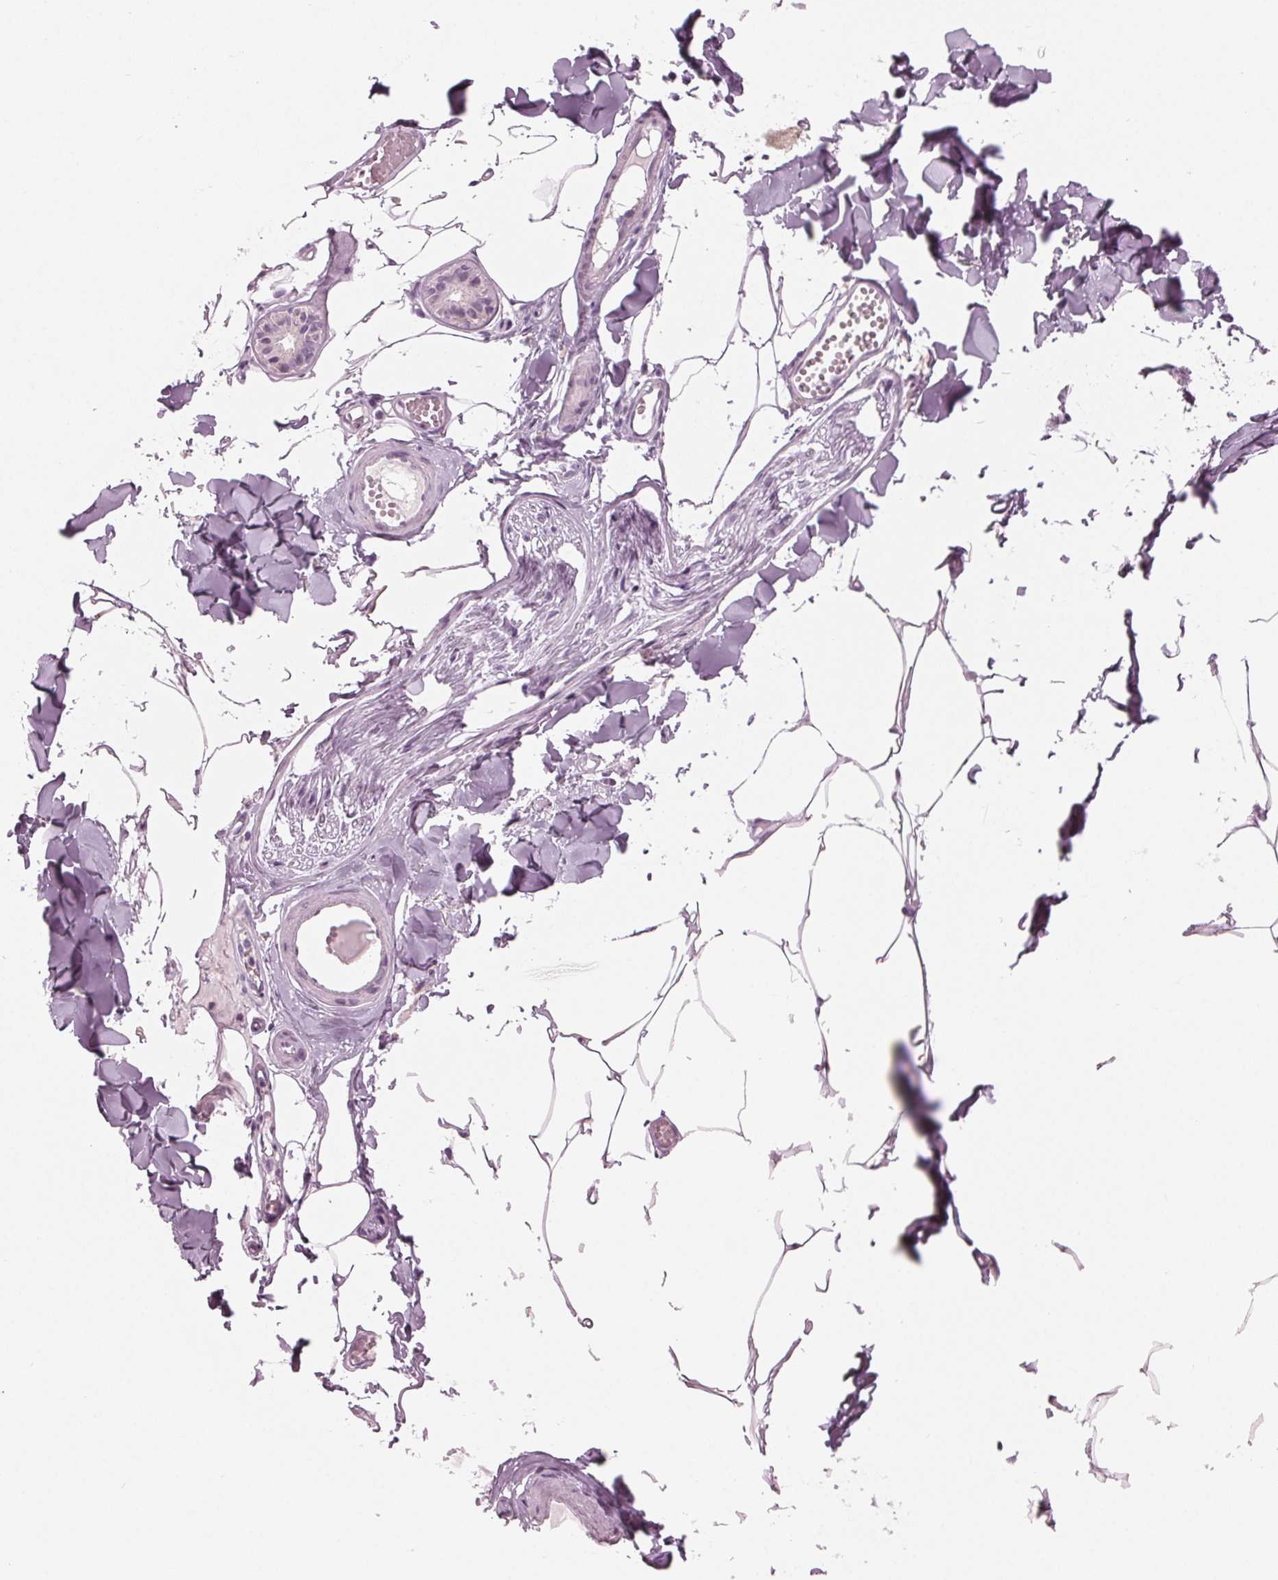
{"staining": {"intensity": "negative", "quantity": "none", "location": "none"}, "tissue": "adipose tissue", "cell_type": "Adipocytes", "image_type": "normal", "snomed": [{"axis": "morphology", "description": "Normal tissue, NOS"}, {"axis": "topography", "description": "Skin"}, {"axis": "topography", "description": "Peripheral nerve tissue"}], "caption": "The micrograph exhibits no significant staining in adipocytes of adipose tissue.", "gene": "PRAP1", "patient": {"sex": "female", "age": 45}}